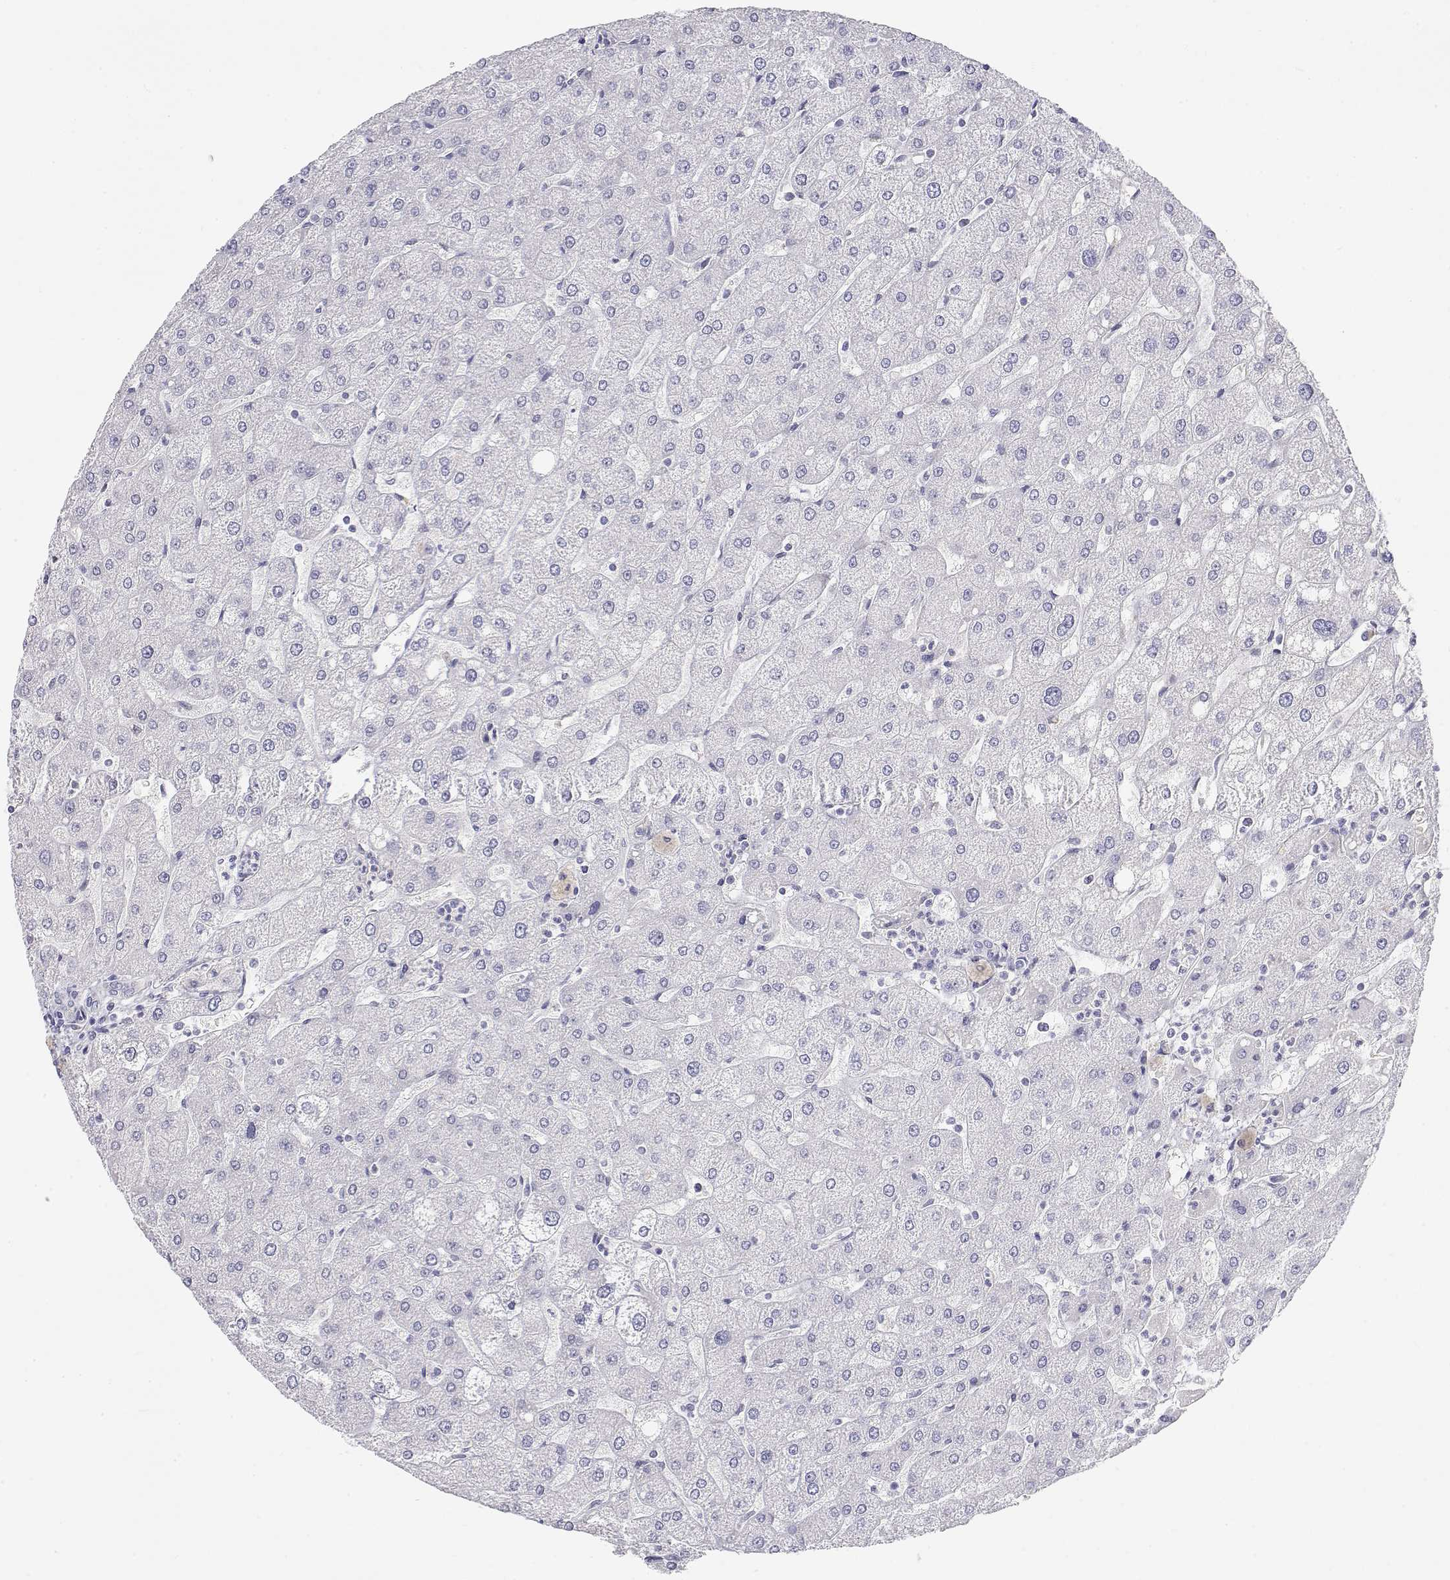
{"staining": {"intensity": "negative", "quantity": "none", "location": "none"}, "tissue": "liver", "cell_type": "Cholangiocytes", "image_type": "normal", "snomed": [{"axis": "morphology", "description": "Normal tissue, NOS"}, {"axis": "topography", "description": "Liver"}], "caption": "This is a micrograph of immunohistochemistry (IHC) staining of normal liver, which shows no expression in cholangiocytes. The staining was performed using DAB to visualize the protein expression in brown, while the nuclei were stained in blue with hematoxylin (Magnification: 20x).", "gene": "MISP", "patient": {"sex": "male", "age": 67}}